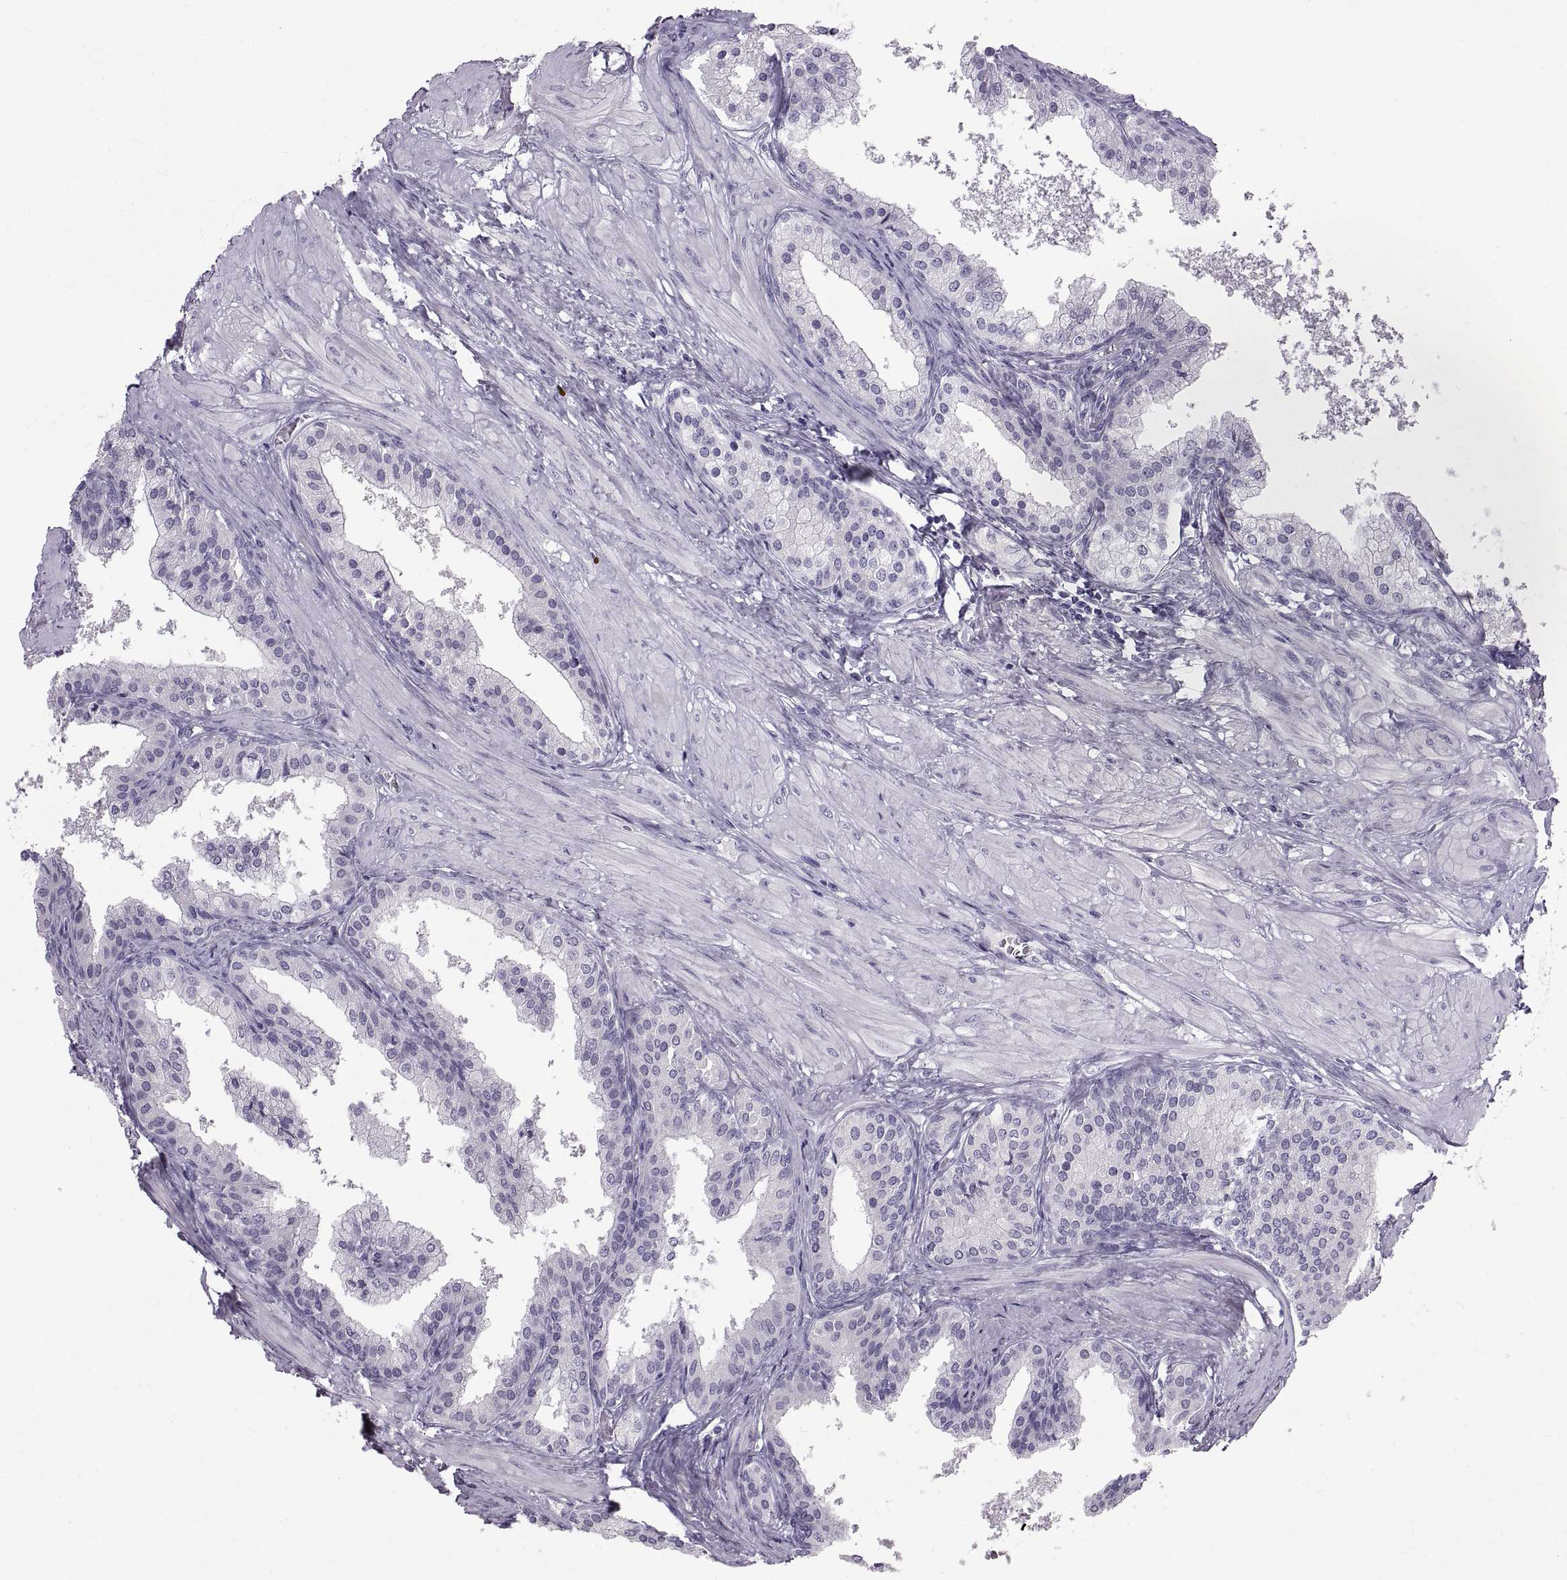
{"staining": {"intensity": "negative", "quantity": "none", "location": "none"}, "tissue": "prostate cancer", "cell_type": "Tumor cells", "image_type": "cancer", "snomed": [{"axis": "morphology", "description": "Adenocarcinoma, Low grade"}, {"axis": "topography", "description": "Prostate"}], "caption": "DAB immunohistochemical staining of human low-grade adenocarcinoma (prostate) reveals no significant expression in tumor cells.", "gene": "WFDC8", "patient": {"sex": "male", "age": 56}}